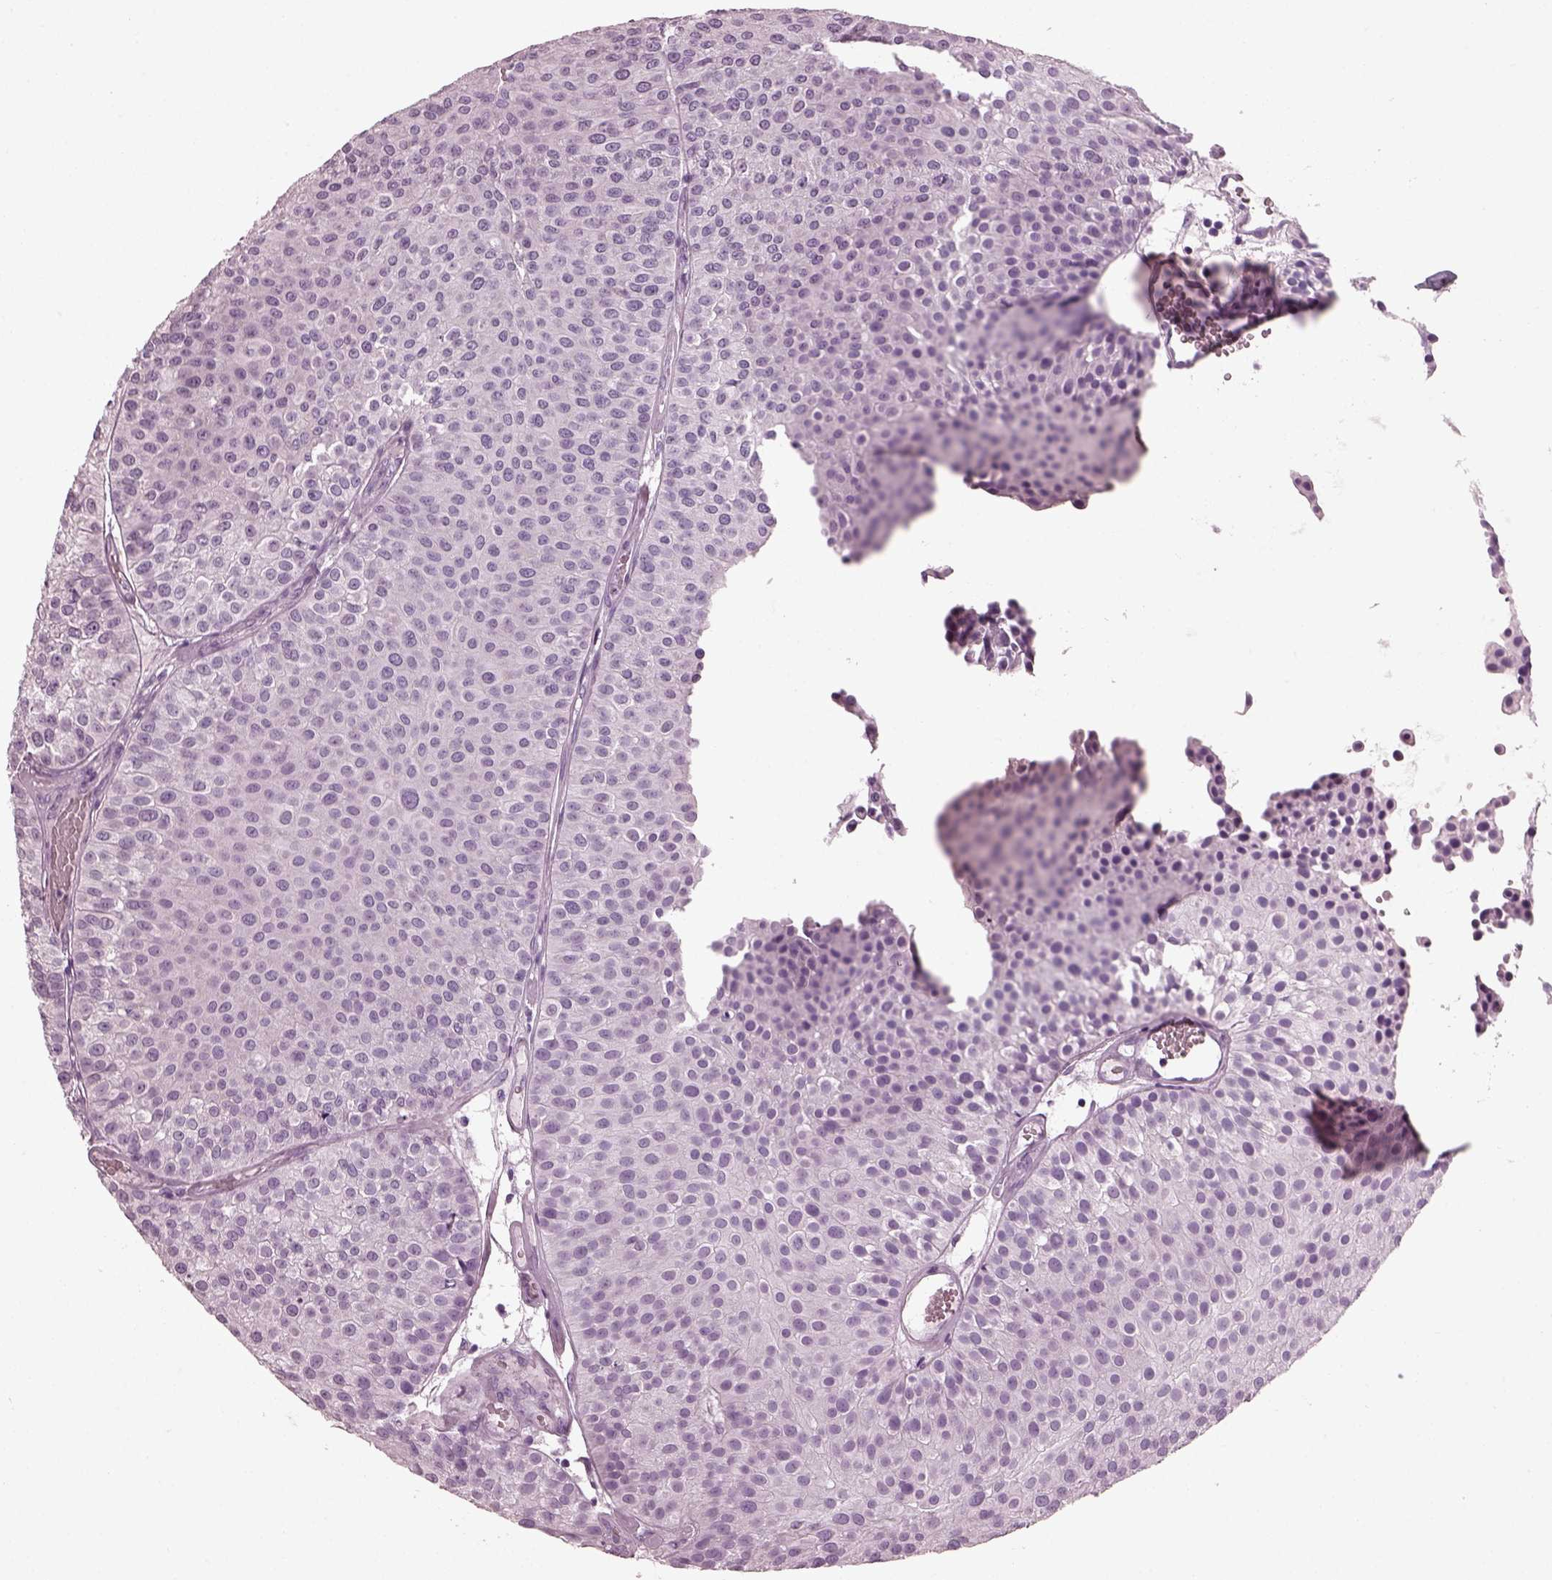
{"staining": {"intensity": "negative", "quantity": "none", "location": "none"}, "tissue": "urothelial cancer", "cell_type": "Tumor cells", "image_type": "cancer", "snomed": [{"axis": "morphology", "description": "Urothelial carcinoma, Low grade"}, {"axis": "topography", "description": "Urinary bladder"}], "caption": "Tumor cells are negative for protein expression in human urothelial cancer.", "gene": "PDC", "patient": {"sex": "female", "age": 87}}